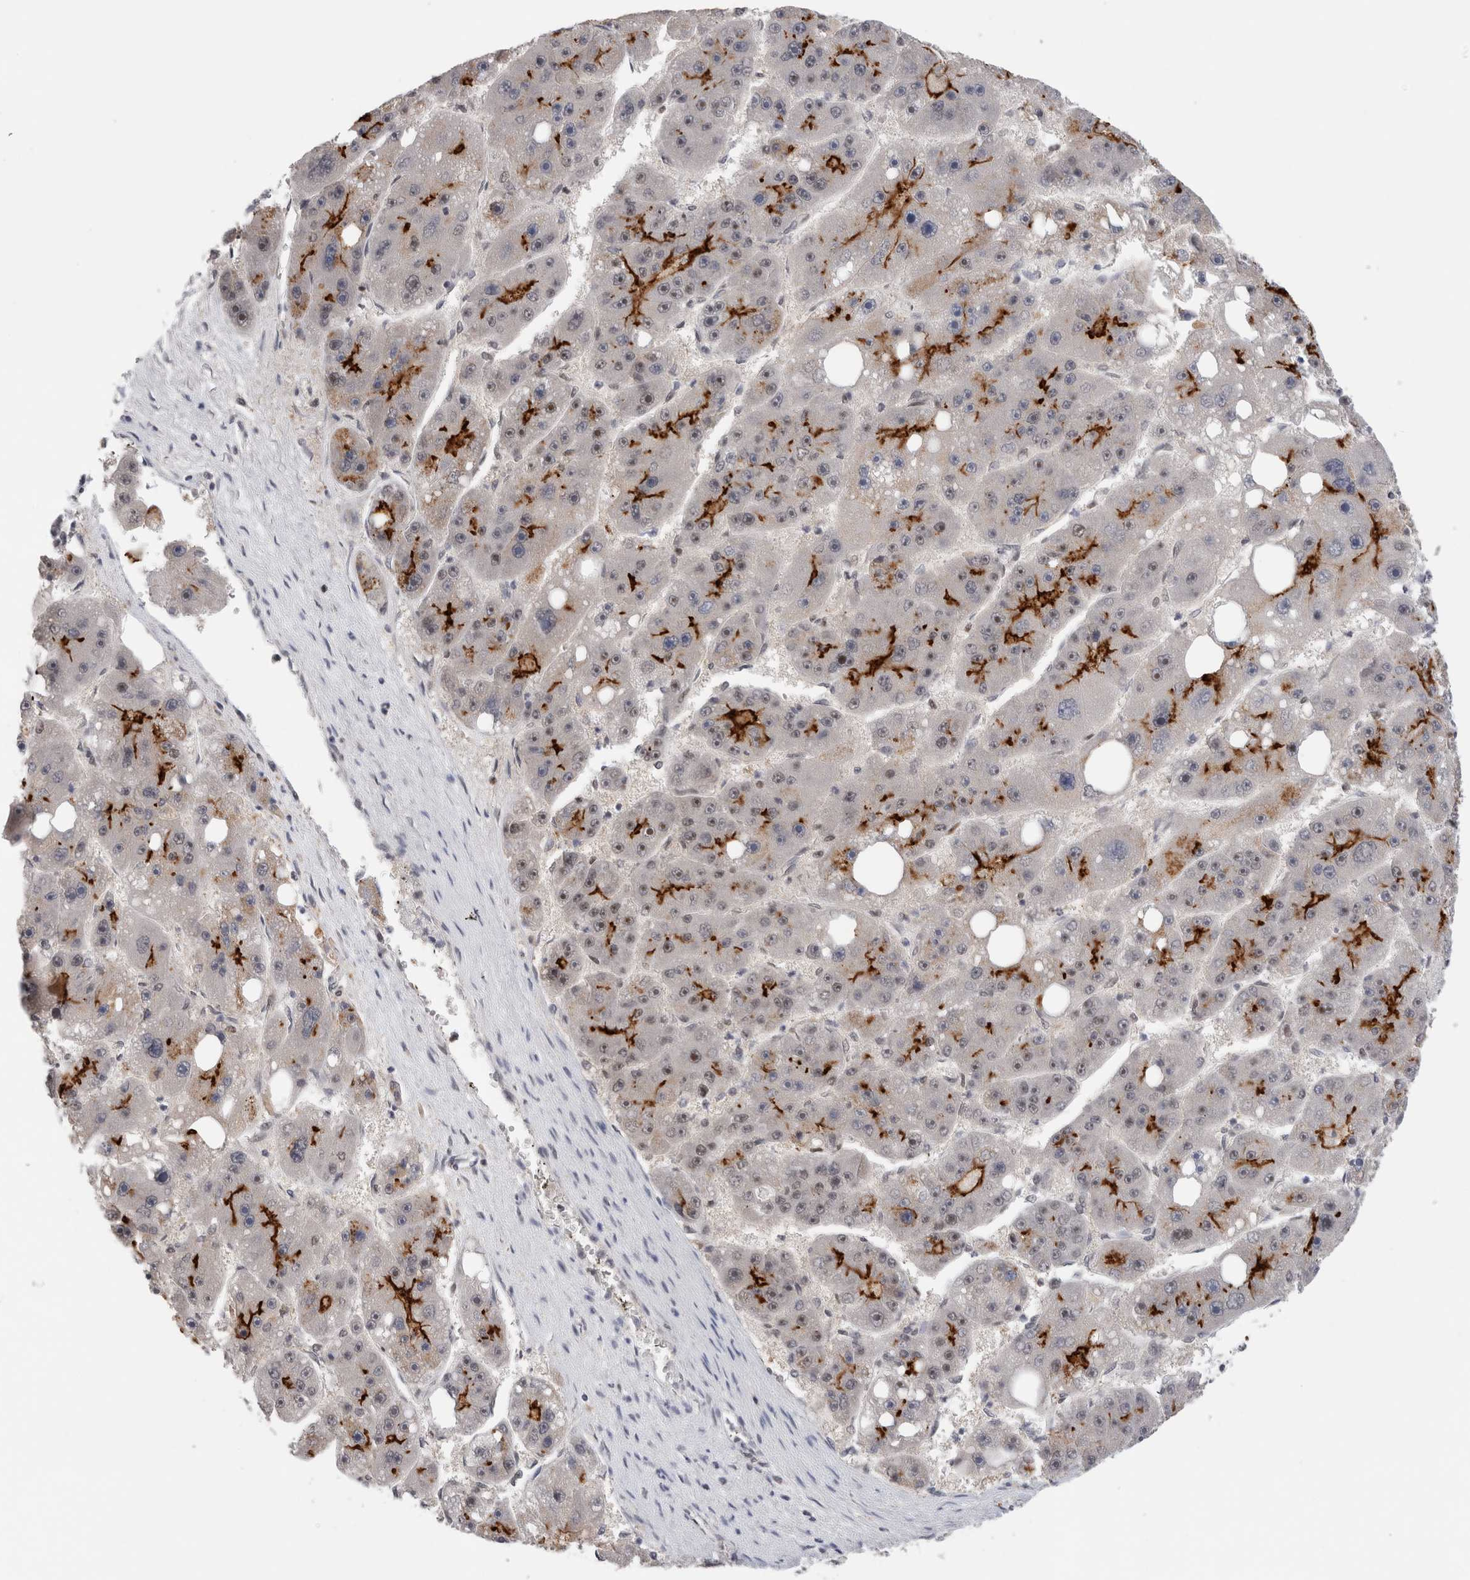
{"staining": {"intensity": "strong", "quantity": "<25%", "location": "cytoplasmic/membranous"}, "tissue": "liver cancer", "cell_type": "Tumor cells", "image_type": "cancer", "snomed": [{"axis": "morphology", "description": "Carcinoma, Hepatocellular, NOS"}, {"axis": "topography", "description": "Liver"}], "caption": "DAB (3,3'-diaminobenzidine) immunohistochemical staining of human hepatocellular carcinoma (liver) reveals strong cytoplasmic/membranous protein expression in approximately <25% of tumor cells. The protein is shown in brown color, while the nuclei are stained blue.", "gene": "ZNF521", "patient": {"sex": "female", "age": 61}}